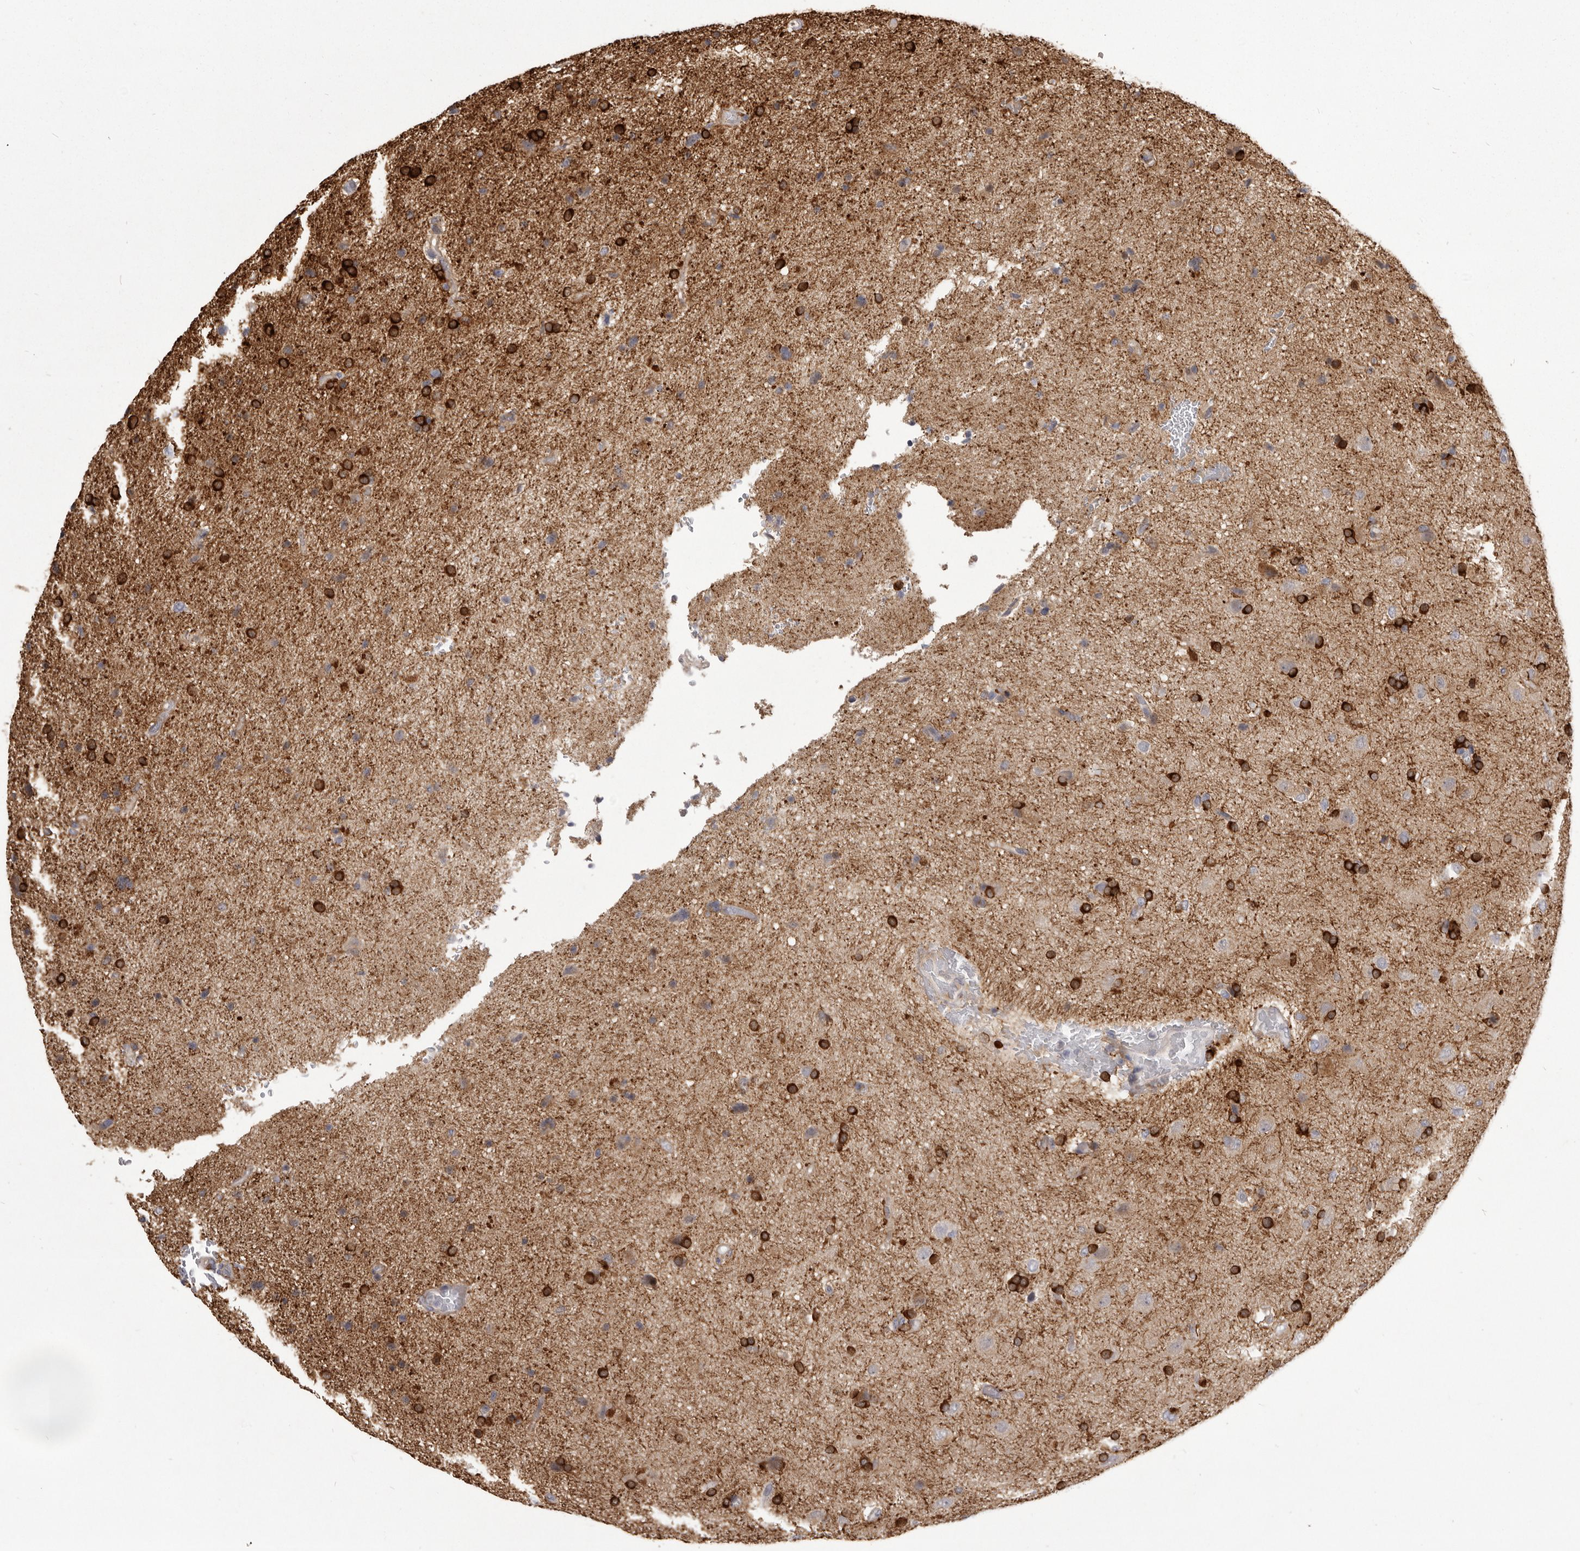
{"staining": {"intensity": "weak", "quantity": "<25%", "location": "cytoplasmic/membranous"}, "tissue": "glioma", "cell_type": "Tumor cells", "image_type": "cancer", "snomed": [{"axis": "morphology", "description": "Glioma, malignant, High grade"}, {"axis": "topography", "description": "Brain"}], "caption": "The photomicrograph shows no significant expression in tumor cells of glioma. (DAB immunohistochemistry (IHC) visualized using brightfield microscopy, high magnification).", "gene": "VPS45", "patient": {"sex": "male", "age": 72}}